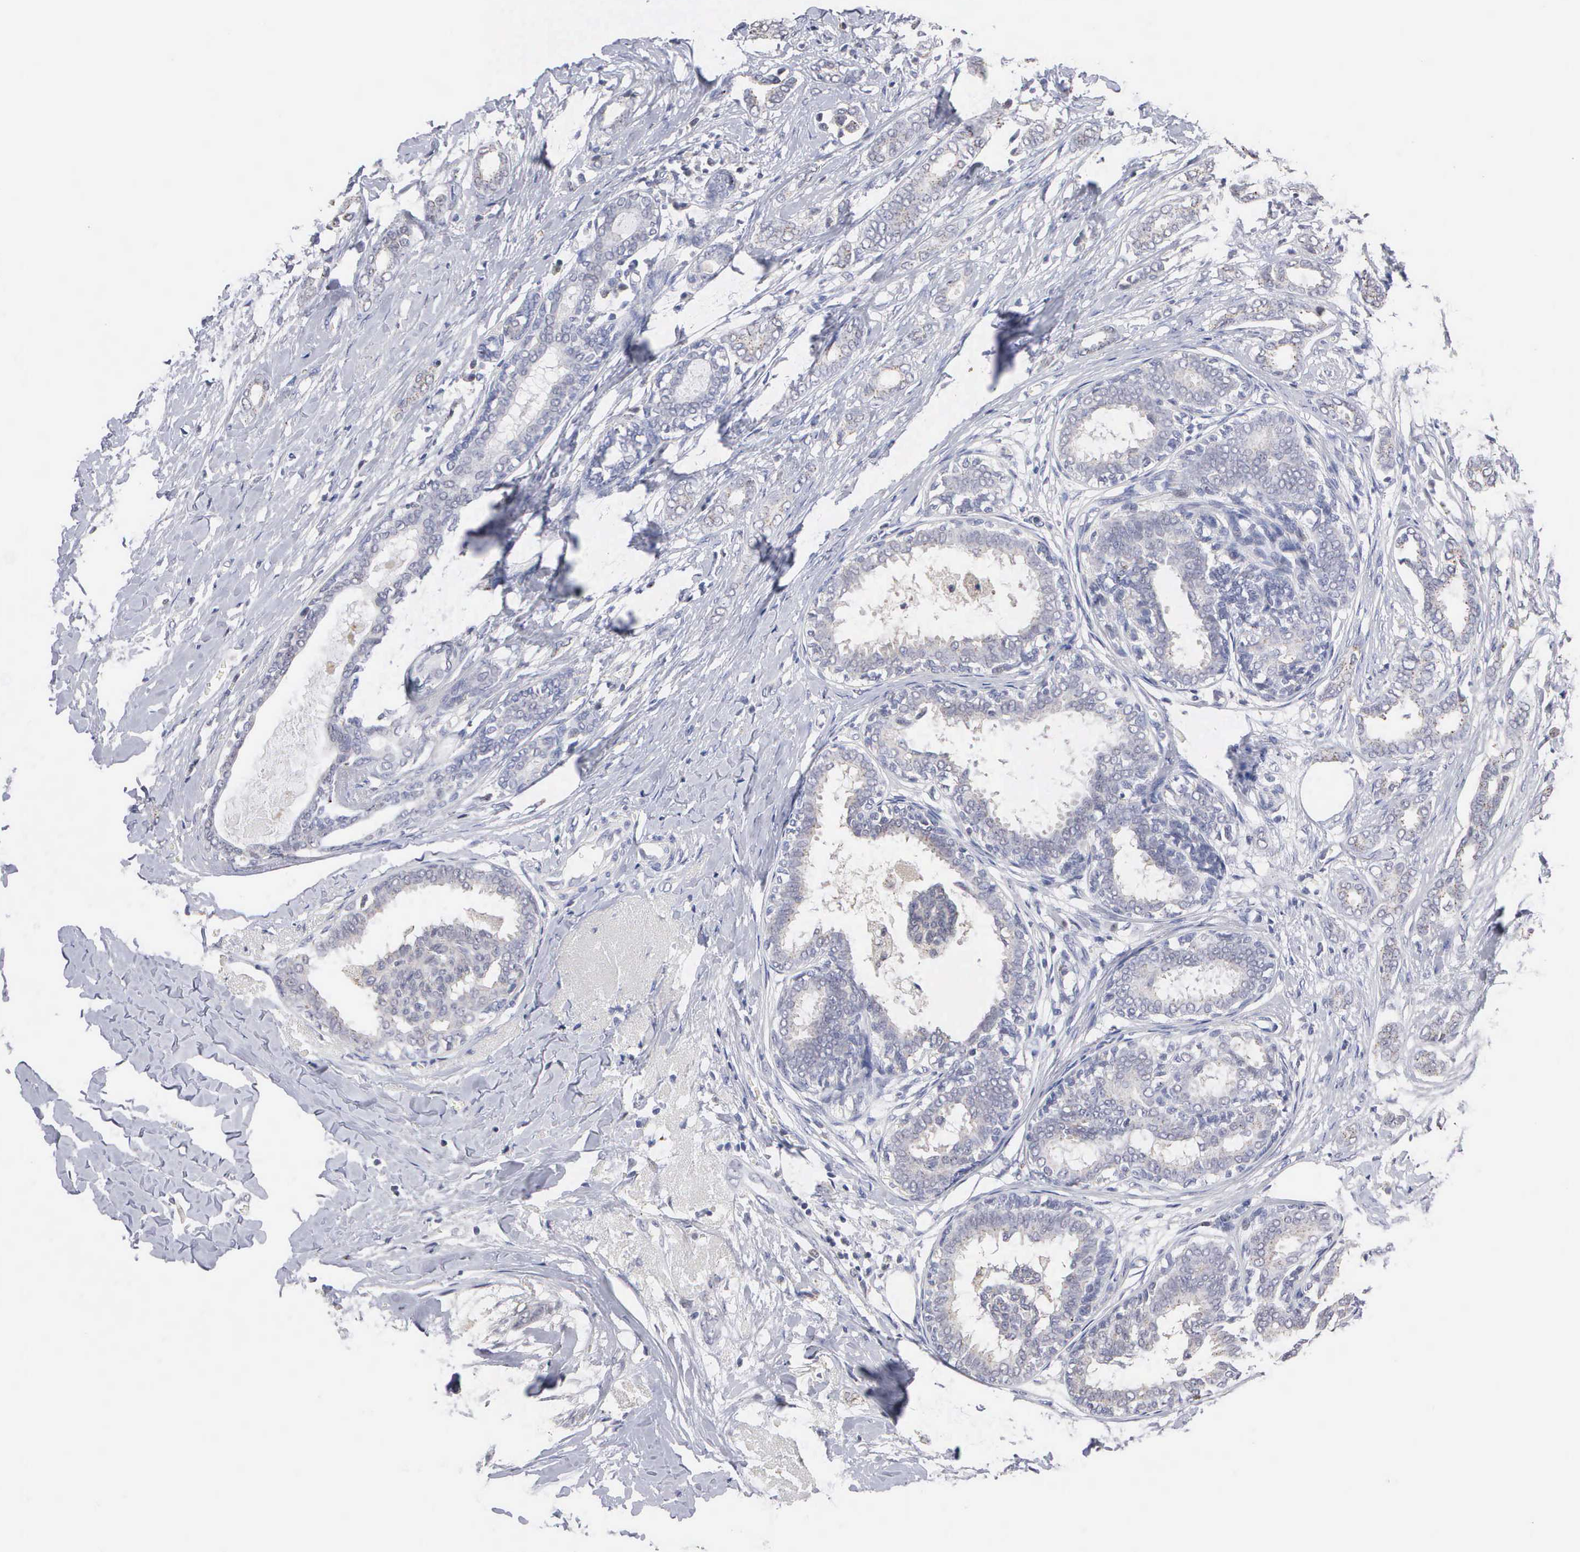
{"staining": {"intensity": "negative", "quantity": "none", "location": "none"}, "tissue": "breast cancer", "cell_type": "Tumor cells", "image_type": "cancer", "snomed": [{"axis": "morphology", "description": "Duct carcinoma"}, {"axis": "topography", "description": "Breast"}], "caption": "Breast cancer (invasive ductal carcinoma) was stained to show a protein in brown. There is no significant positivity in tumor cells.", "gene": "KDM6A", "patient": {"sex": "female", "age": 50}}